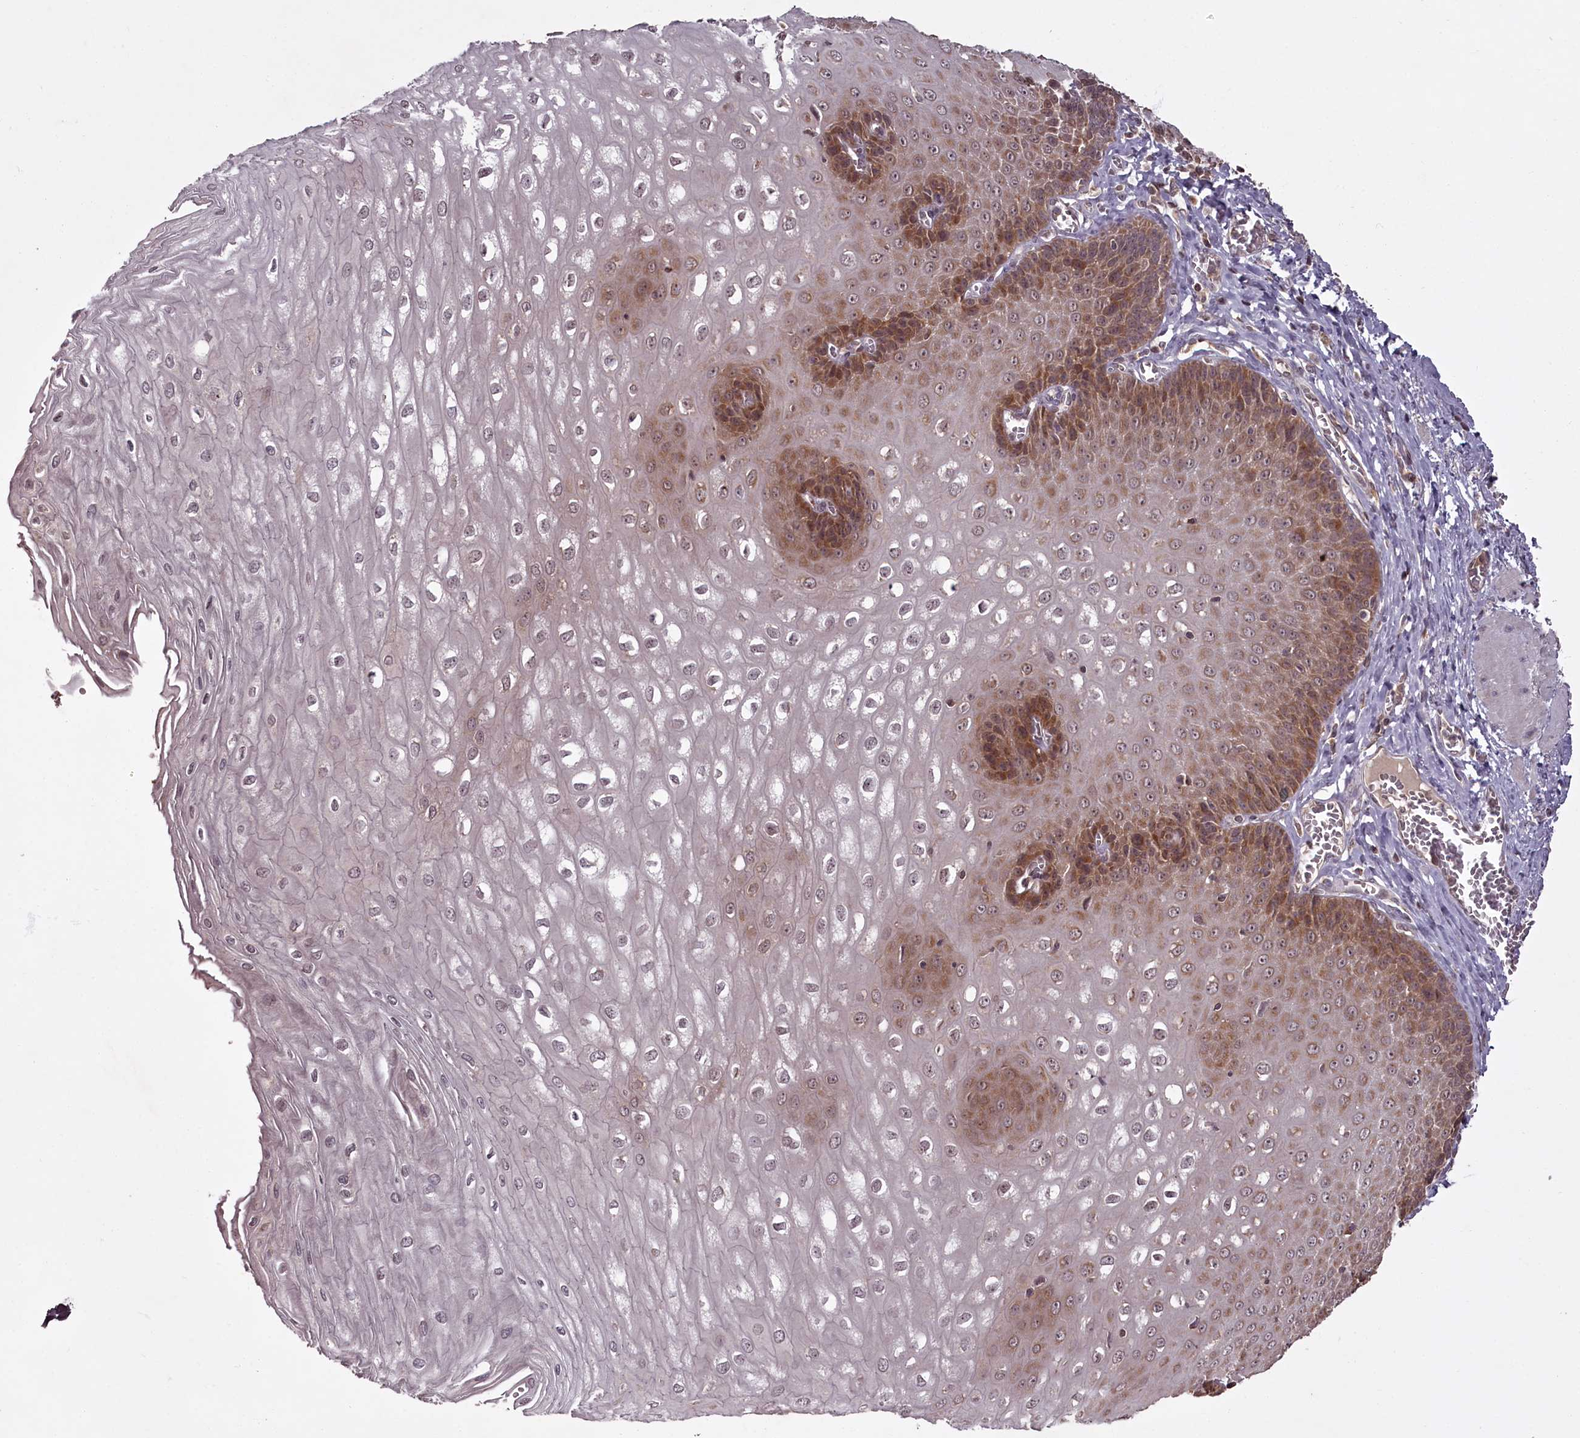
{"staining": {"intensity": "moderate", "quantity": "25%-75%", "location": "cytoplasmic/membranous"}, "tissue": "esophagus", "cell_type": "Squamous epithelial cells", "image_type": "normal", "snomed": [{"axis": "morphology", "description": "Normal tissue, NOS"}, {"axis": "topography", "description": "Esophagus"}], "caption": "DAB (3,3'-diaminobenzidine) immunohistochemical staining of normal esophagus reveals moderate cytoplasmic/membranous protein positivity in approximately 25%-75% of squamous epithelial cells. (IHC, brightfield microscopy, high magnification).", "gene": "PCBP2", "patient": {"sex": "male", "age": 60}}